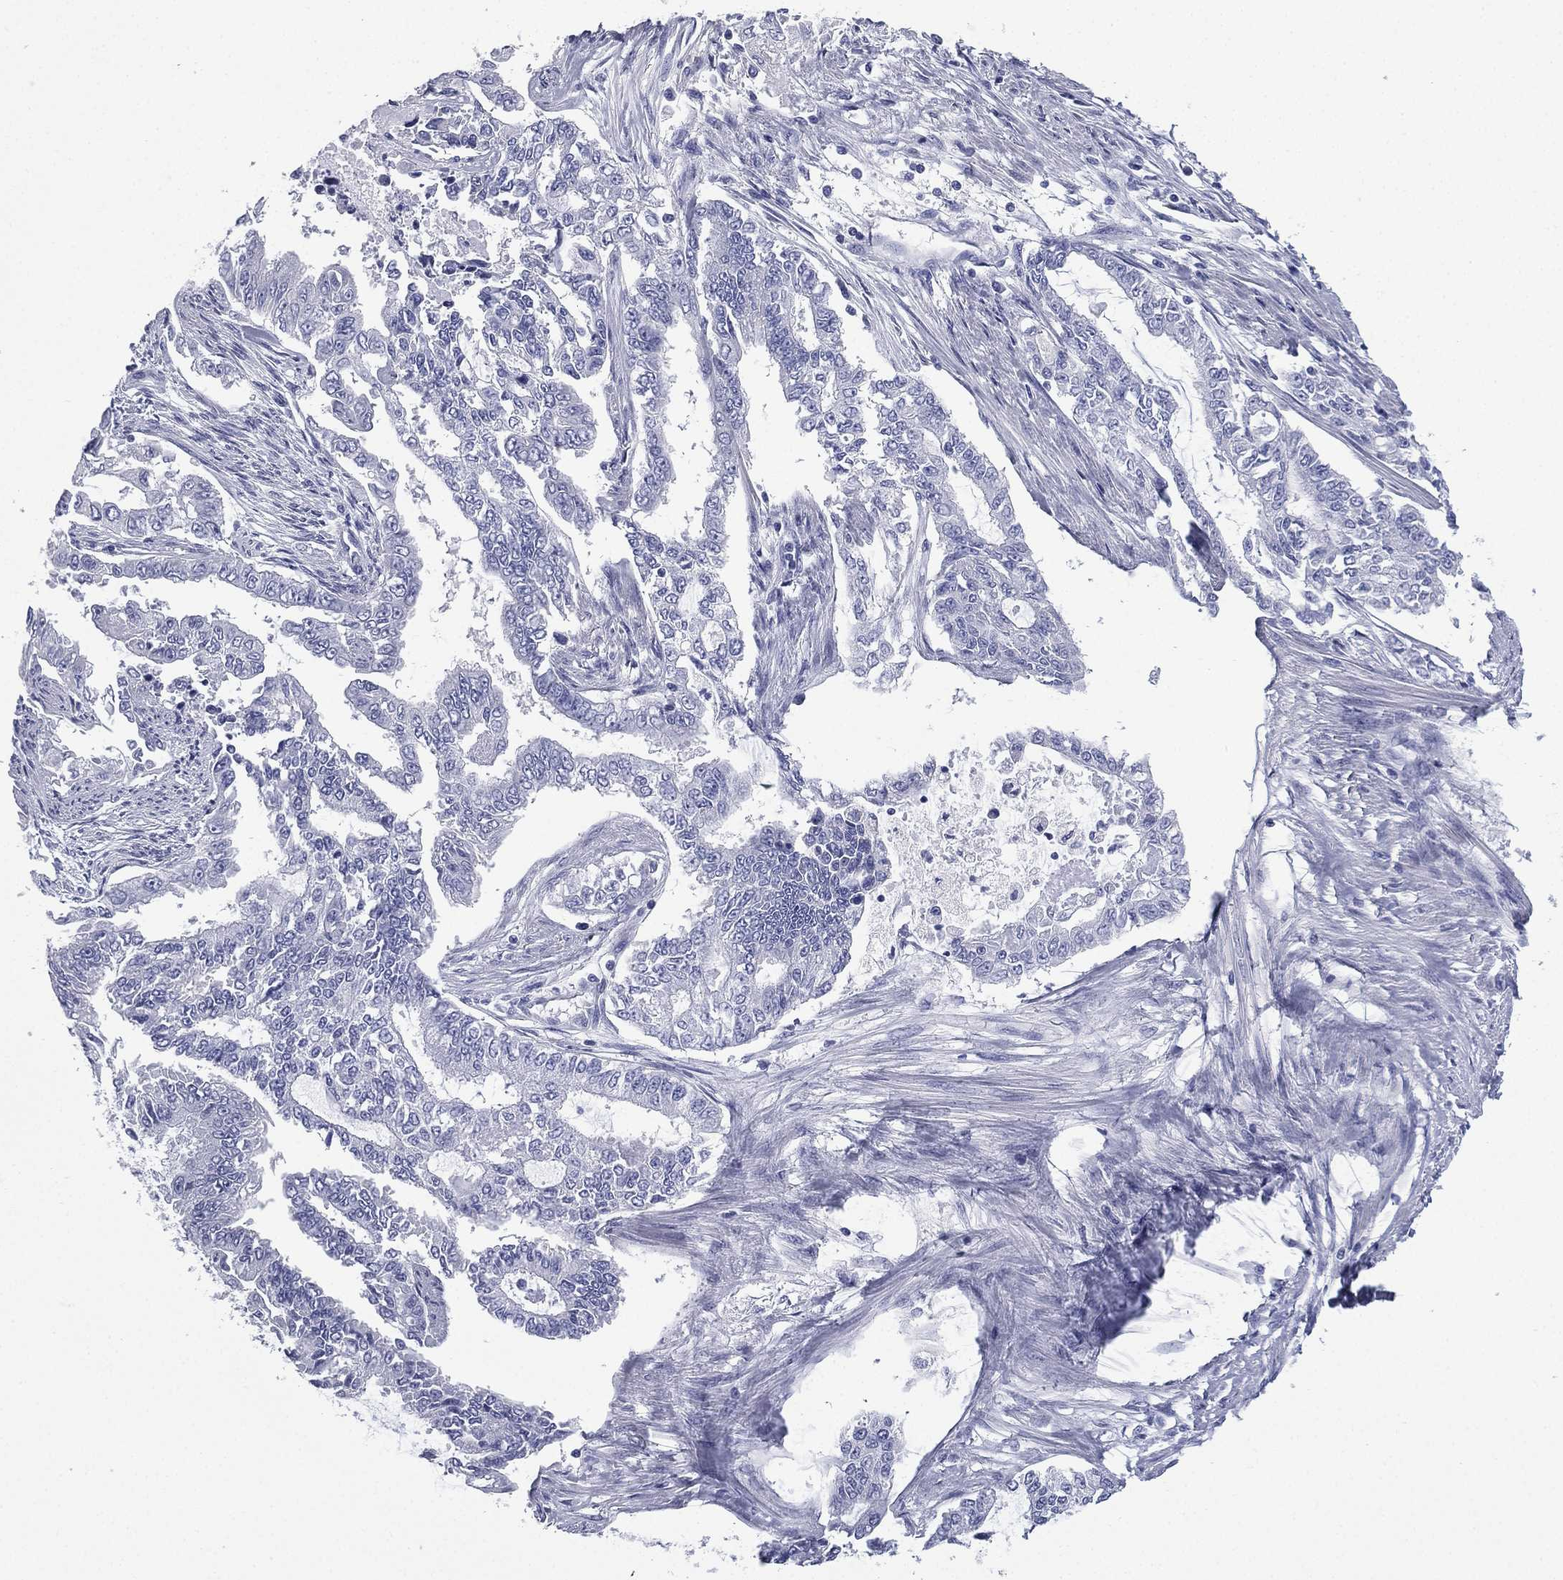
{"staining": {"intensity": "negative", "quantity": "none", "location": "none"}, "tissue": "endometrial cancer", "cell_type": "Tumor cells", "image_type": "cancer", "snomed": [{"axis": "morphology", "description": "Adenocarcinoma, NOS"}, {"axis": "topography", "description": "Uterus"}], "caption": "Human endometrial cancer (adenocarcinoma) stained for a protein using IHC shows no expression in tumor cells.", "gene": "FCER2", "patient": {"sex": "female", "age": 59}}